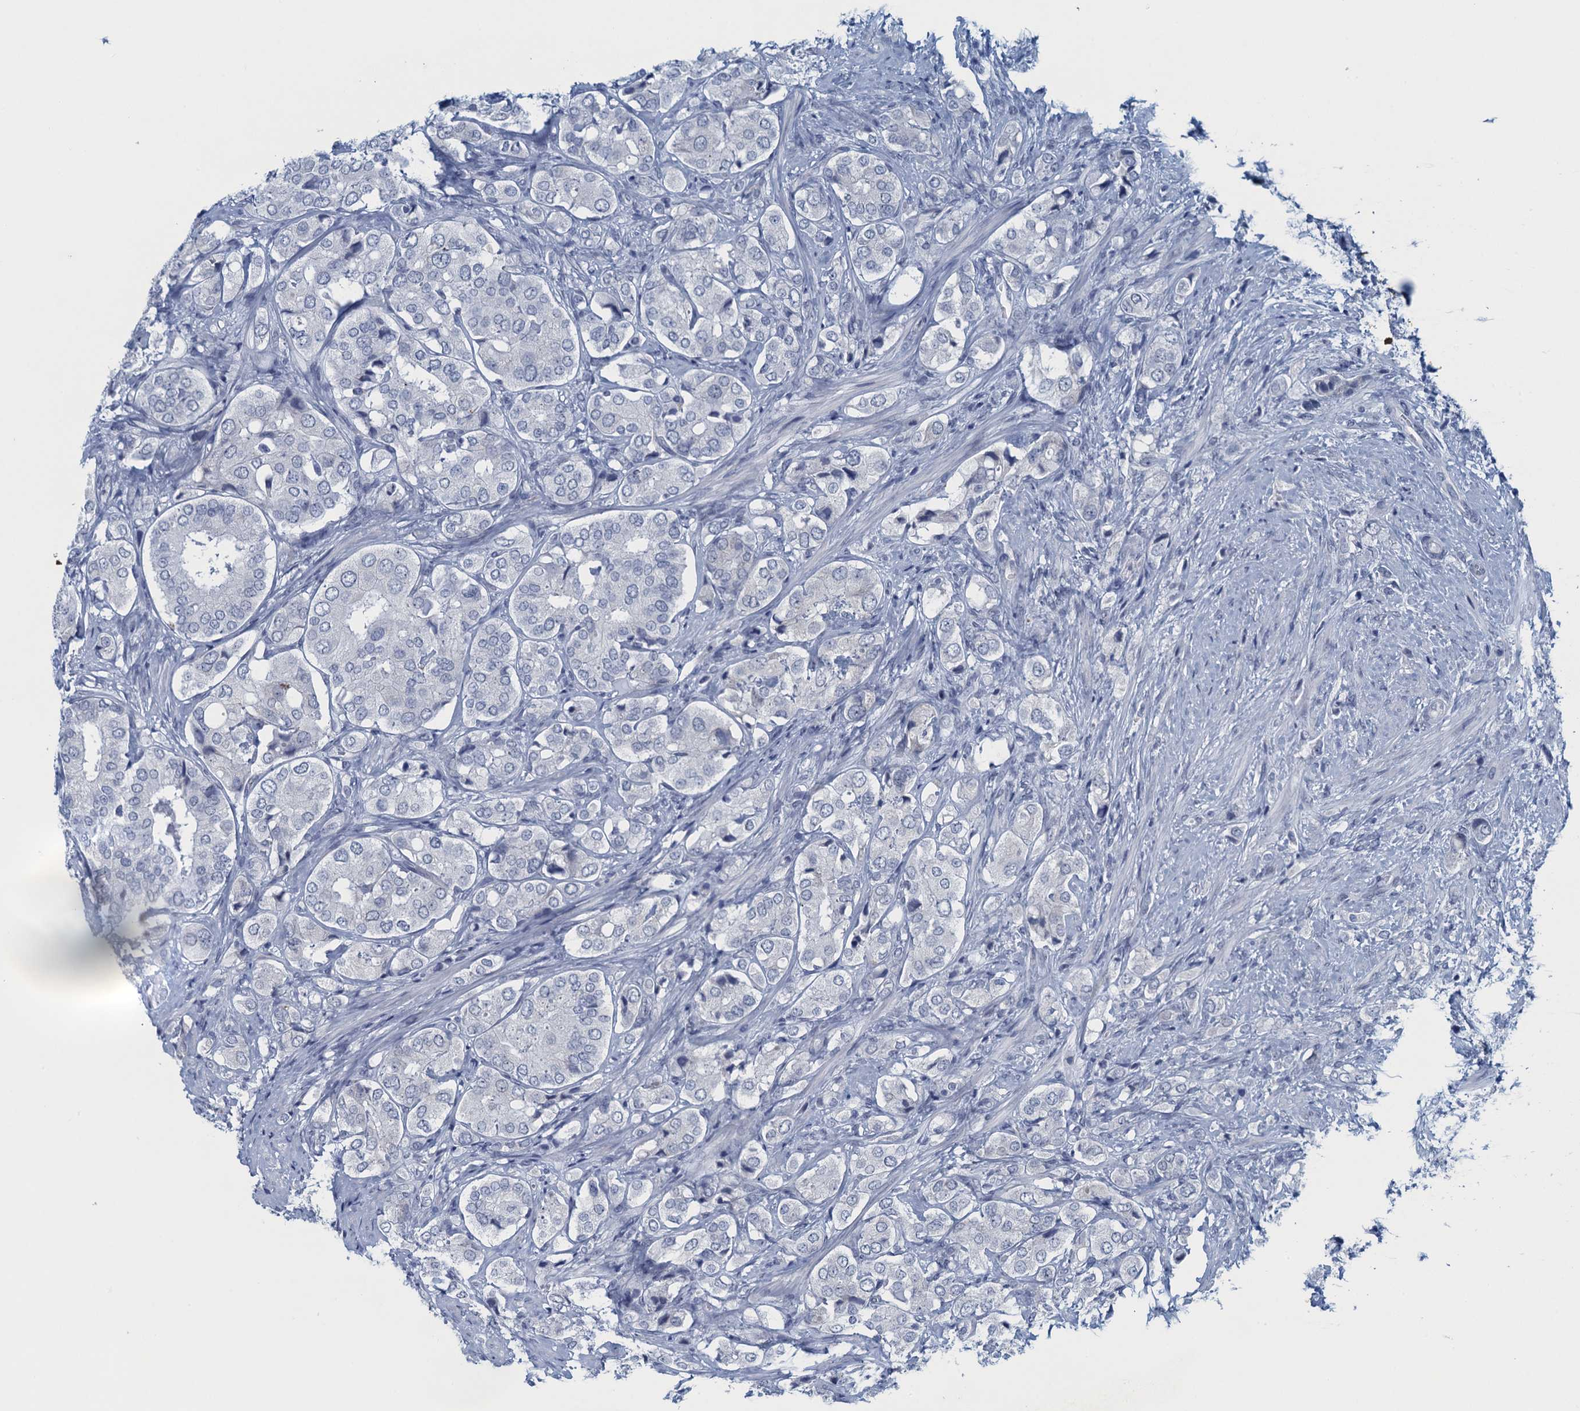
{"staining": {"intensity": "negative", "quantity": "none", "location": "none"}, "tissue": "prostate cancer", "cell_type": "Tumor cells", "image_type": "cancer", "snomed": [{"axis": "morphology", "description": "Adenocarcinoma, High grade"}, {"axis": "topography", "description": "Prostate"}], "caption": "Immunohistochemistry (IHC) photomicrograph of prostate cancer (high-grade adenocarcinoma) stained for a protein (brown), which exhibits no staining in tumor cells.", "gene": "ENSG00000131152", "patient": {"sex": "male", "age": 65}}